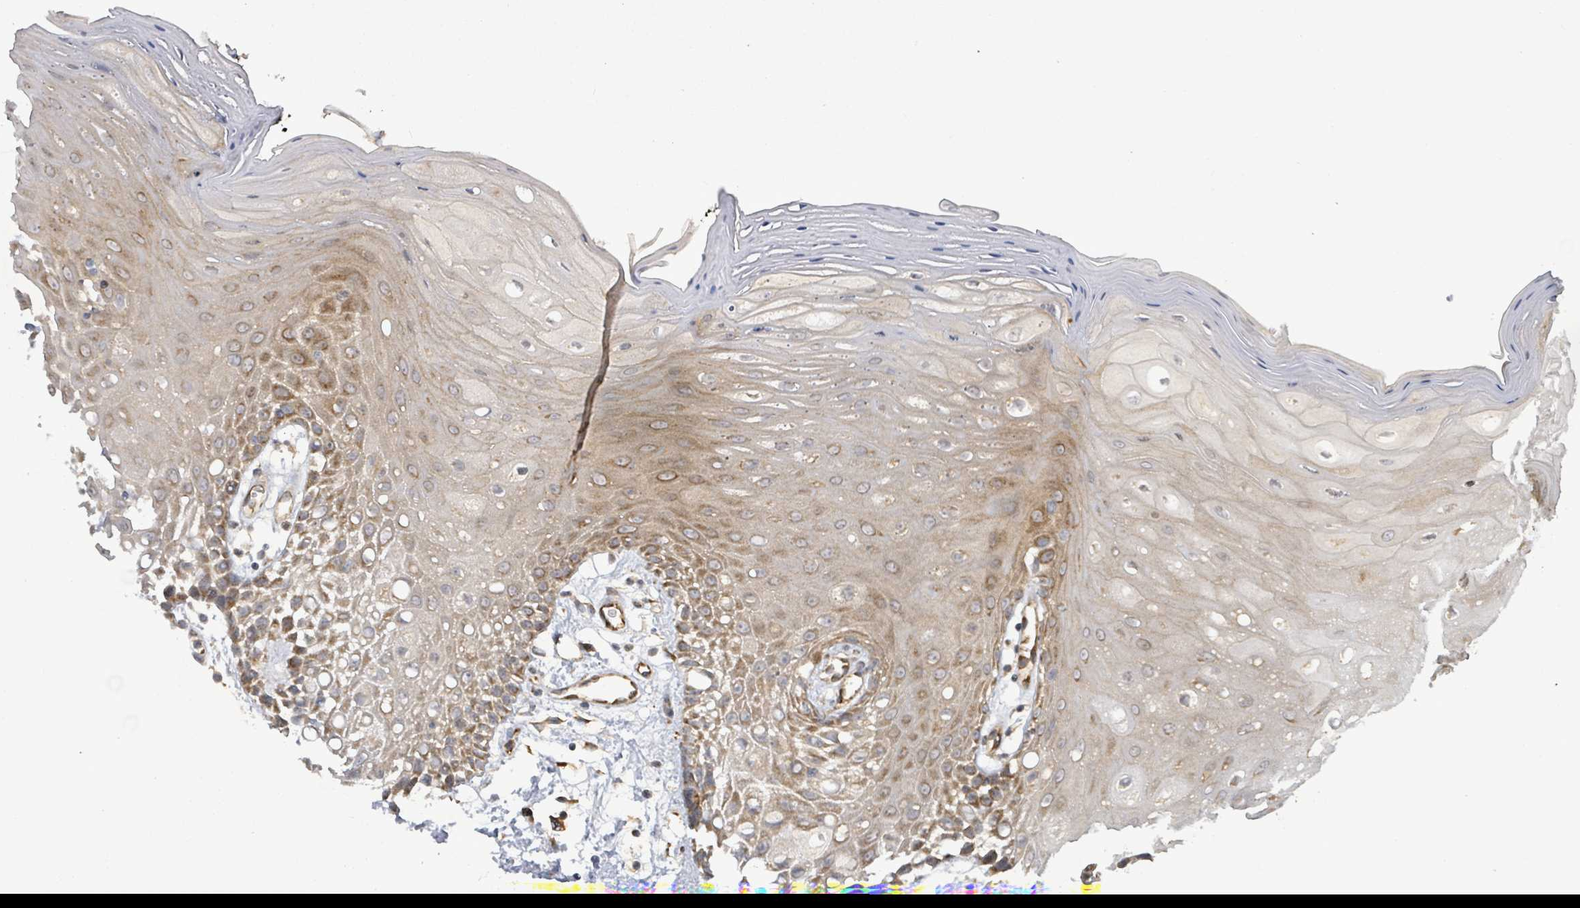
{"staining": {"intensity": "moderate", "quantity": ">75%", "location": "cytoplasmic/membranous"}, "tissue": "oral mucosa", "cell_type": "Squamous epithelial cells", "image_type": "normal", "snomed": [{"axis": "morphology", "description": "Normal tissue, NOS"}, {"axis": "topography", "description": "Oral tissue"}, {"axis": "topography", "description": "Tounge, NOS"}], "caption": "High-magnification brightfield microscopy of normal oral mucosa stained with DAB (3,3'-diaminobenzidine) (brown) and counterstained with hematoxylin (blue). squamous epithelial cells exhibit moderate cytoplasmic/membranous positivity is appreciated in approximately>75% of cells.", "gene": "KBTBD11", "patient": {"sex": "female", "age": 59}}